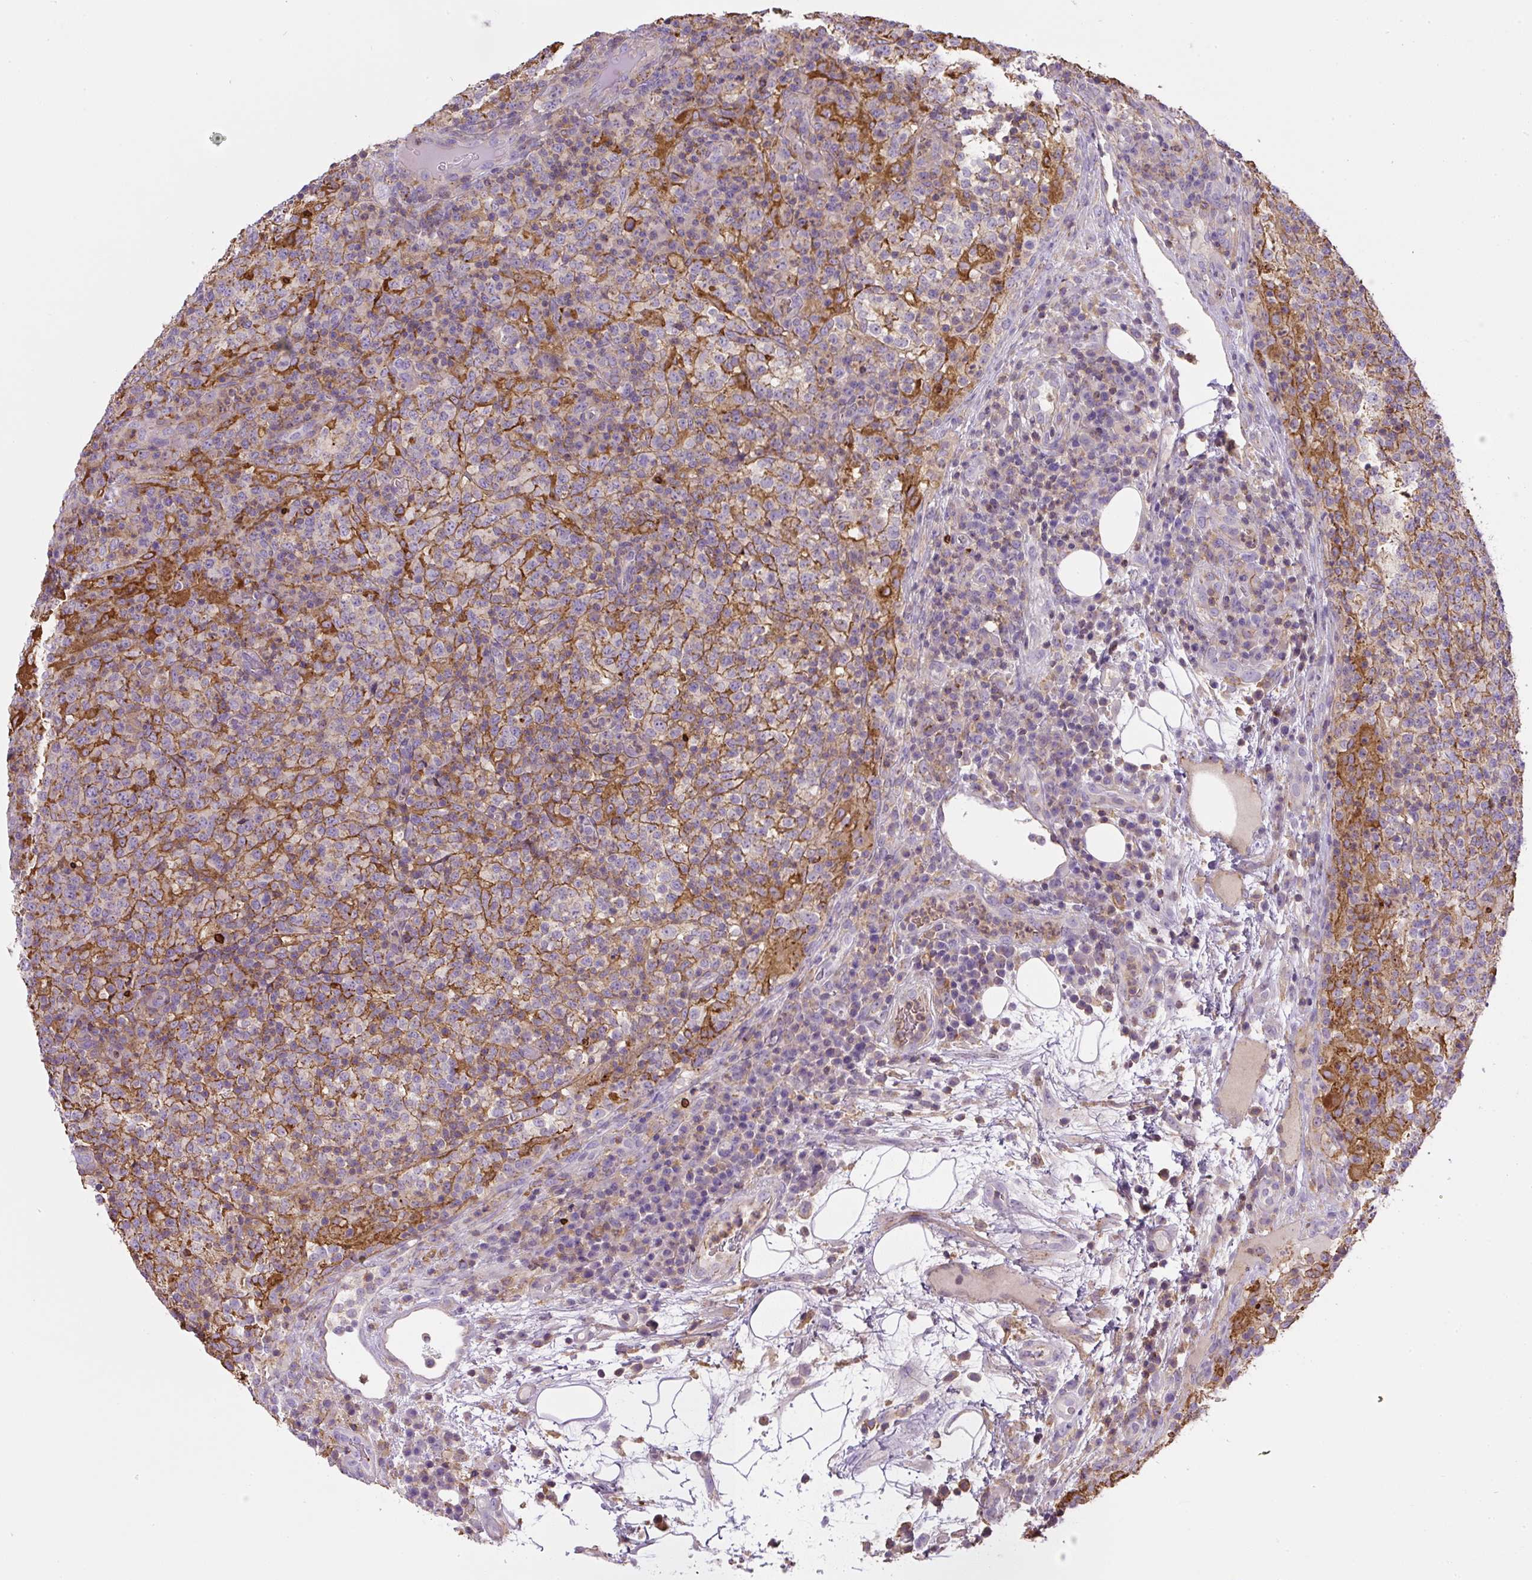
{"staining": {"intensity": "negative", "quantity": "none", "location": "none"}, "tissue": "lymphoma", "cell_type": "Tumor cells", "image_type": "cancer", "snomed": [{"axis": "morphology", "description": "Malignant lymphoma, non-Hodgkin's type, High grade"}, {"axis": "topography", "description": "Lymph node"}], "caption": "Immunohistochemistry image of neoplastic tissue: high-grade malignant lymphoma, non-Hodgkin's type stained with DAB (3,3'-diaminobenzidine) displays no significant protein positivity in tumor cells.", "gene": "PIP5KL1", "patient": {"sex": "male", "age": 54}}